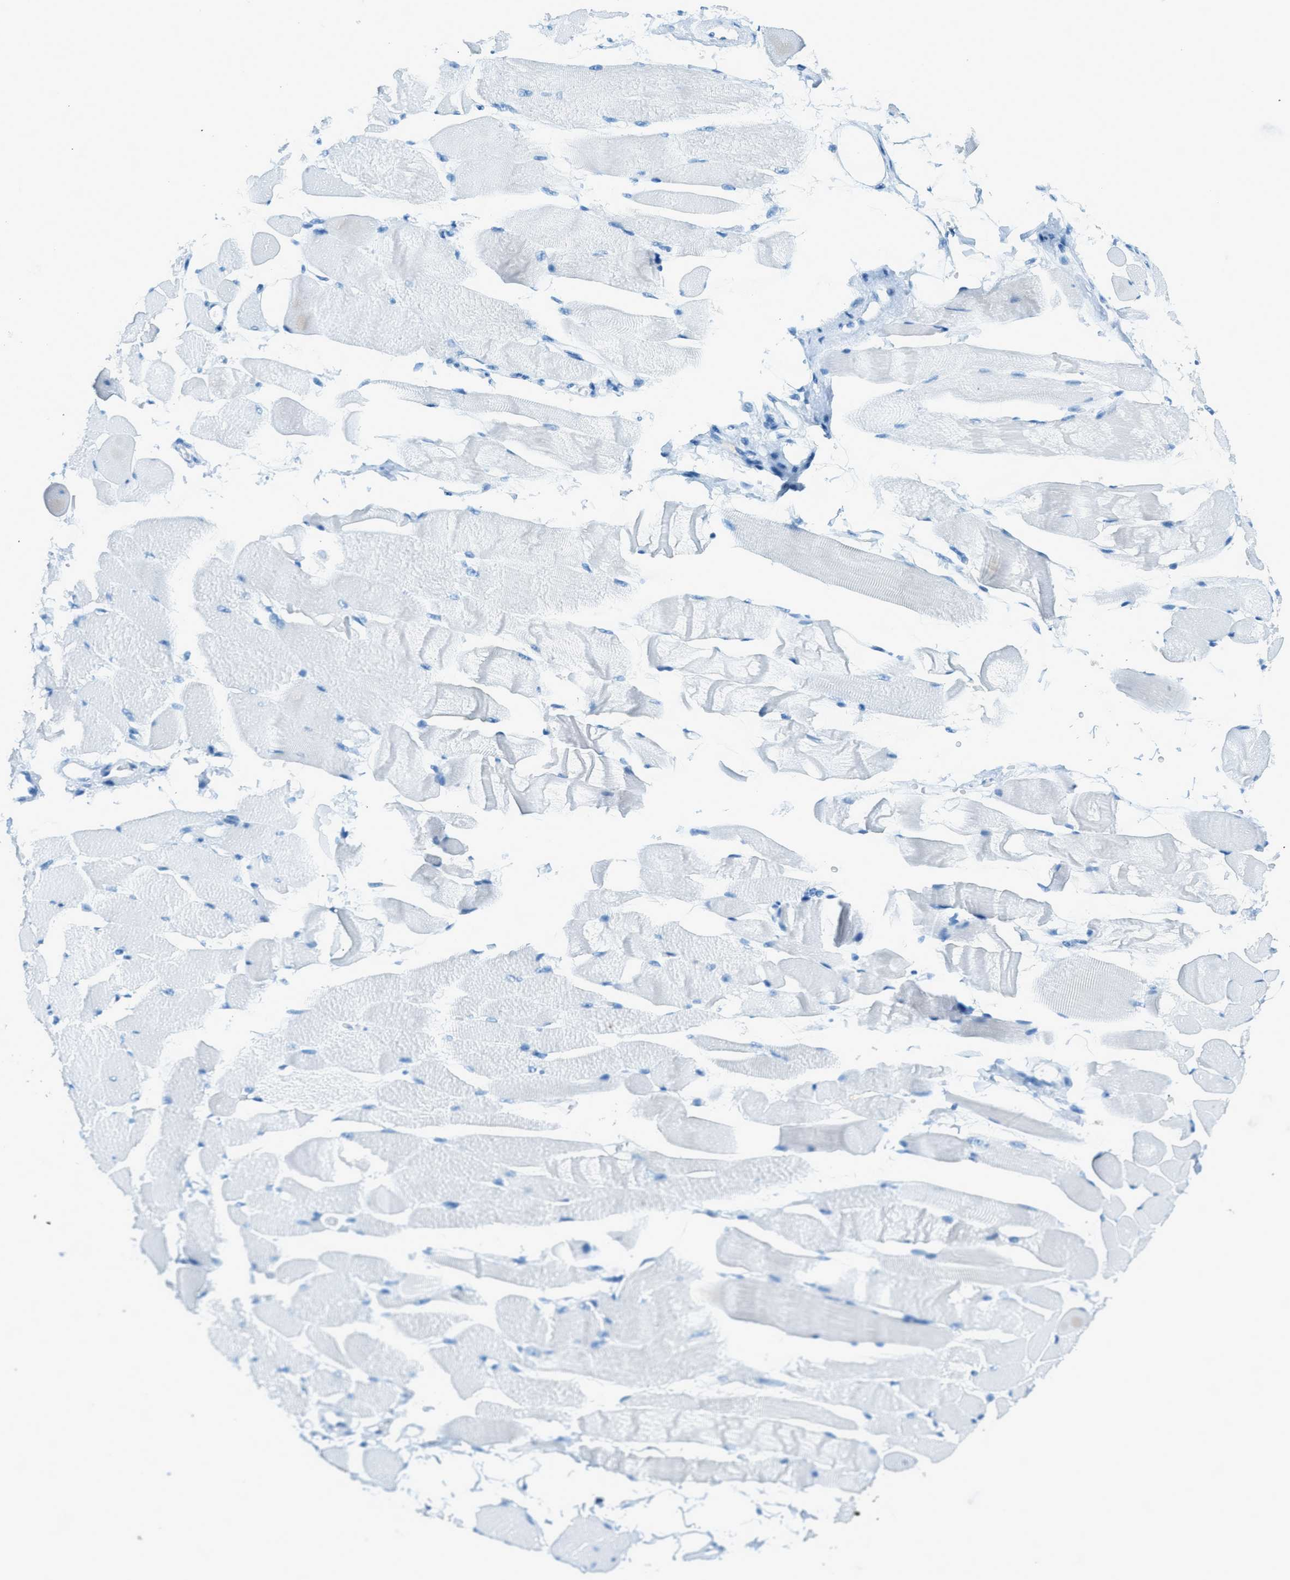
{"staining": {"intensity": "negative", "quantity": "none", "location": "none"}, "tissue": "skeletal muscle", "cell_type": "Myocytes", "image_type": "normal", "snomed": [{"axis": "morphology", "description": "Normal tissue, NOS"}, {"axis": "topography", "description": "Skeletal muscle"}, {"axis": "topography", "description": "Peripheral nerve tissue"}], "caption": "DAB (3,3'-diaminobenzidine) immunohistochemical staining of unremarkable human skeletal muscle exhibits no significant positivity in myocytes.", "gene": "C21orf62", "patient": {"sex": "female", "age": 84}}